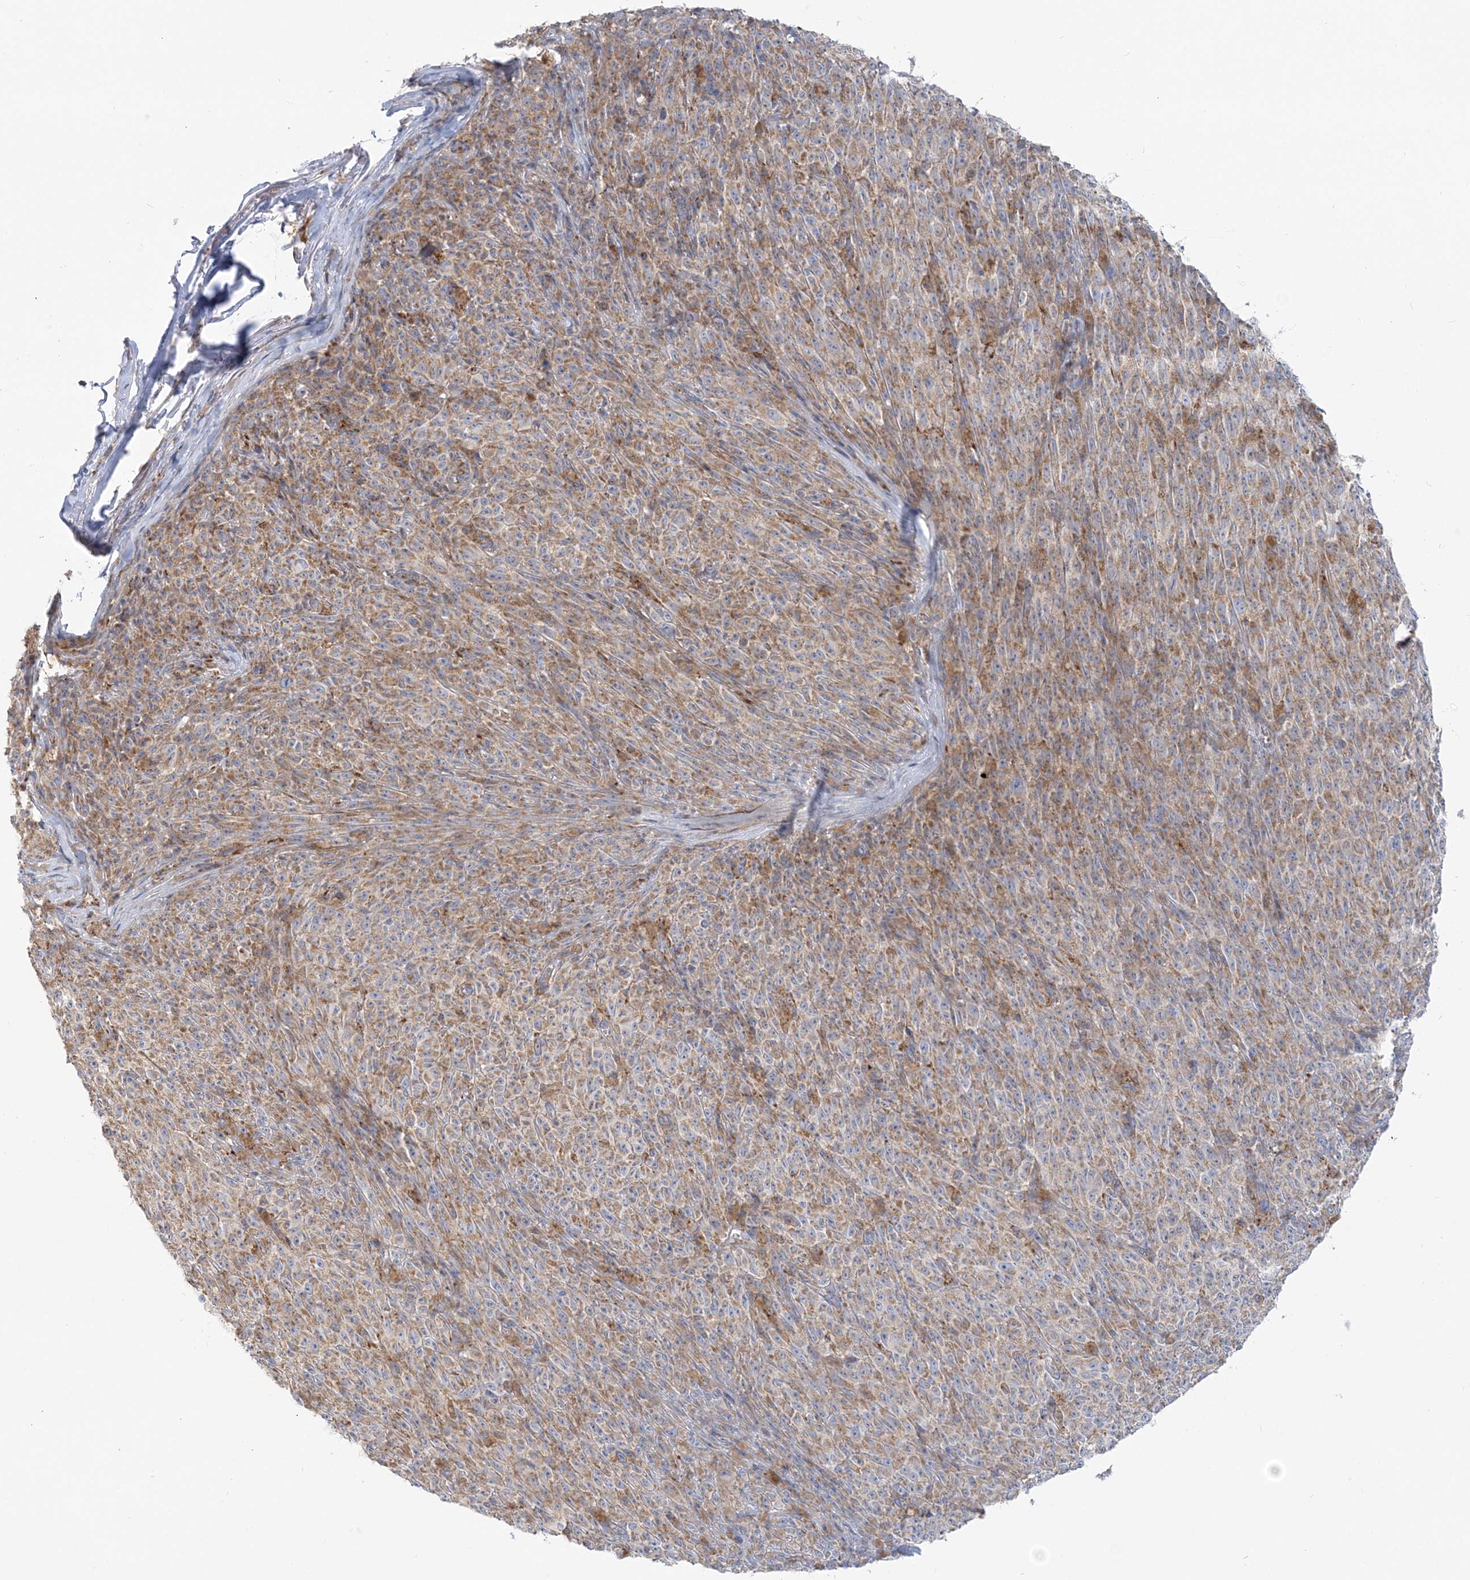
{"staining": {"intensity": "weak", "quantity": ">75%", "location": "cytoplasmic/membranous"}, "tissue": "melanoma", "cell_type": "Tumor cells", "image_type": "cancer", "snomed": [{"axis": "morphology", "description": "Malignant melanoma, NOS"}, {"axis": "topography", "description": "Skin"}], "caption": "Immunohistochemical staining of human melanoma demonstrates low levels of weak cytoplasmic/membranous expression in about >75% of tumor cells. (IHC, brightfield microscopy, high magnification).", "gene": "TBC1D14", "patient": {"sex": "female", "age": 82}}